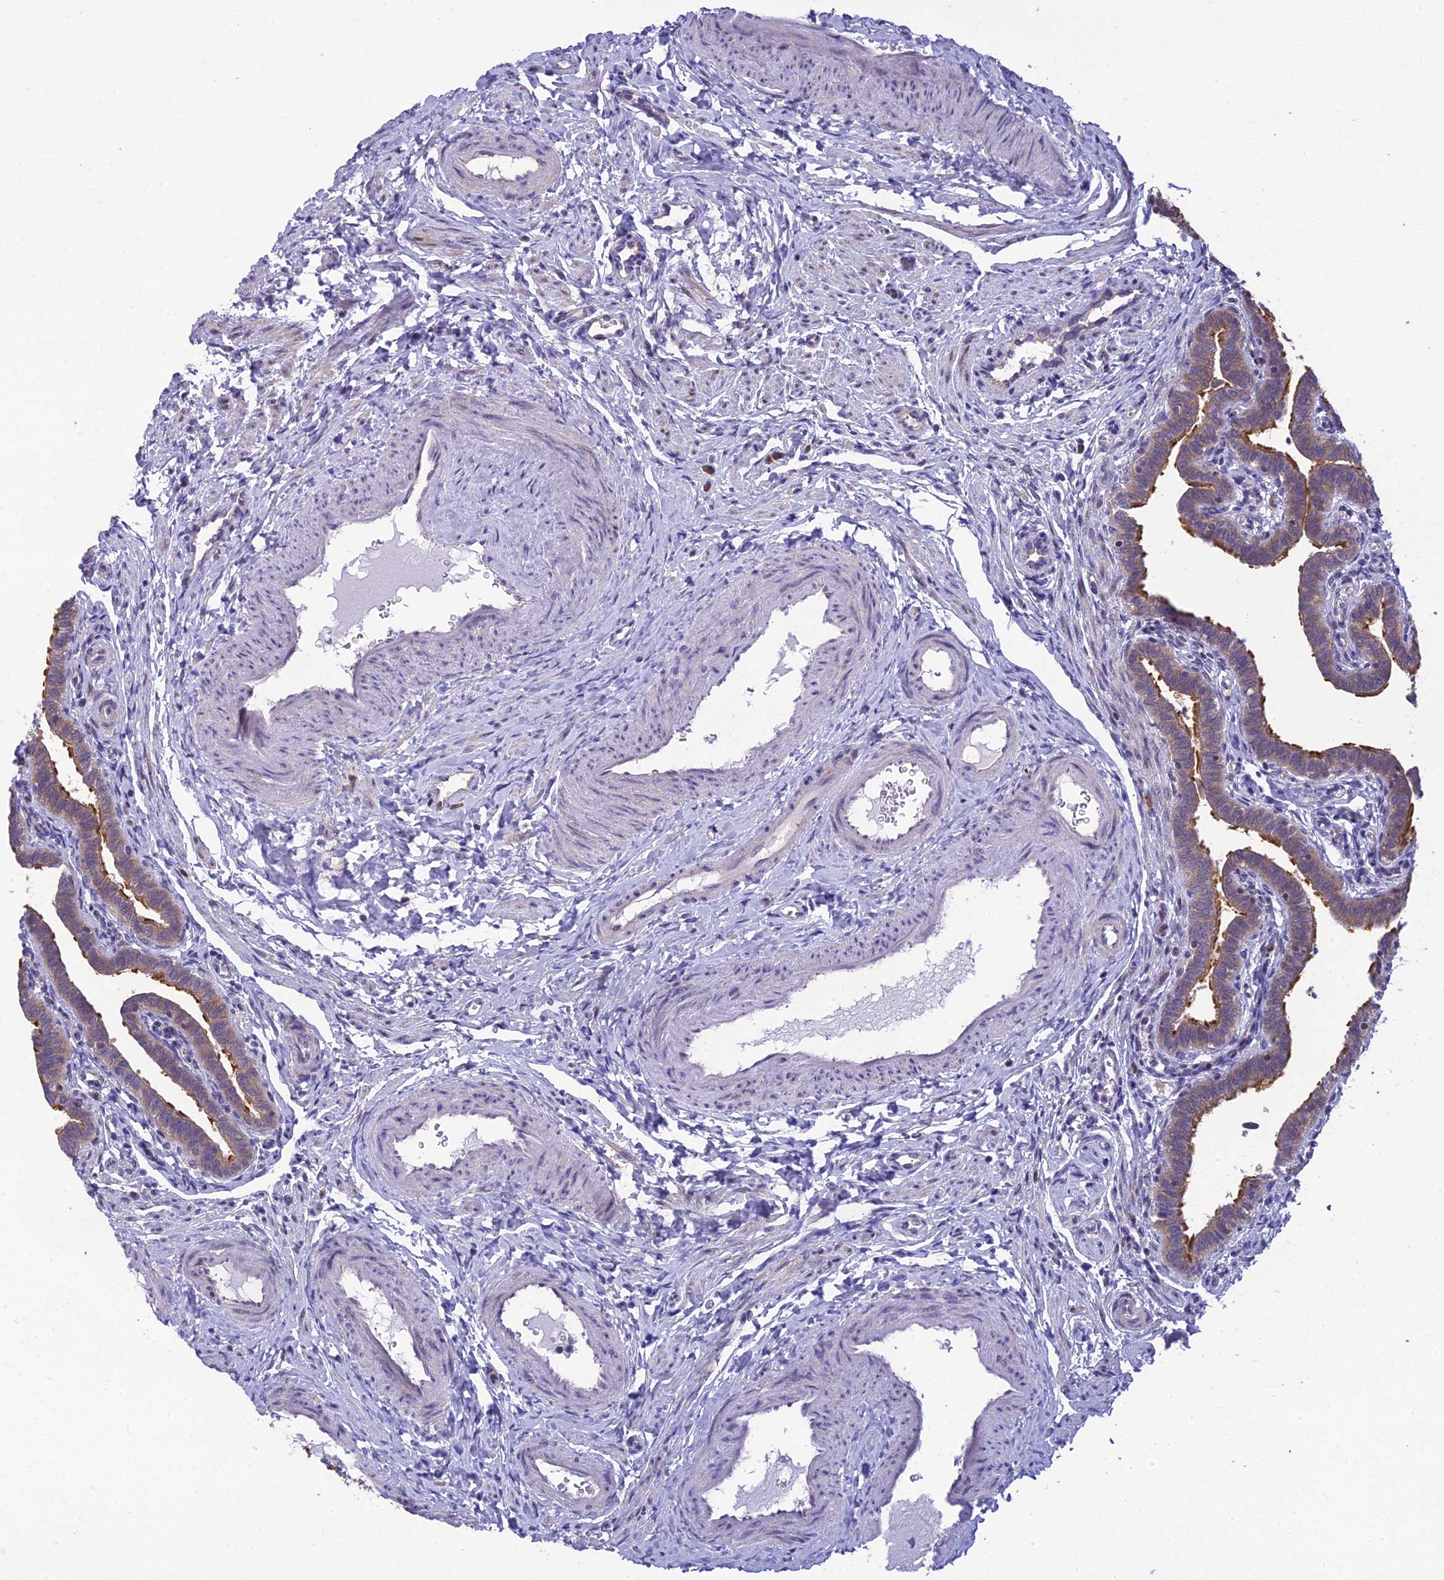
{"staining": {"intensity": "moderate", "quantity": ">75%", "location": "cytoplasmic/membranous"}, "tissue": "fallopian tube", "cell_type": "Glandular cells", "image_type": "normal", "snomed": [{"axis": "morphology", "description": "Normal tissue, NOS"}, {"axis": "topography", "description": "Fallopian tube"}], "caption": "Immunohistochemistry (IHC) histopathology image of unremarkable fallopian tube stained for a protein (brown), which shows medium levels of moderate cytoplasmic/membranous expression in about >75% of glandular cells.", "gene": "CLCN7", "patient": {"sex": "female", "age": 36}}